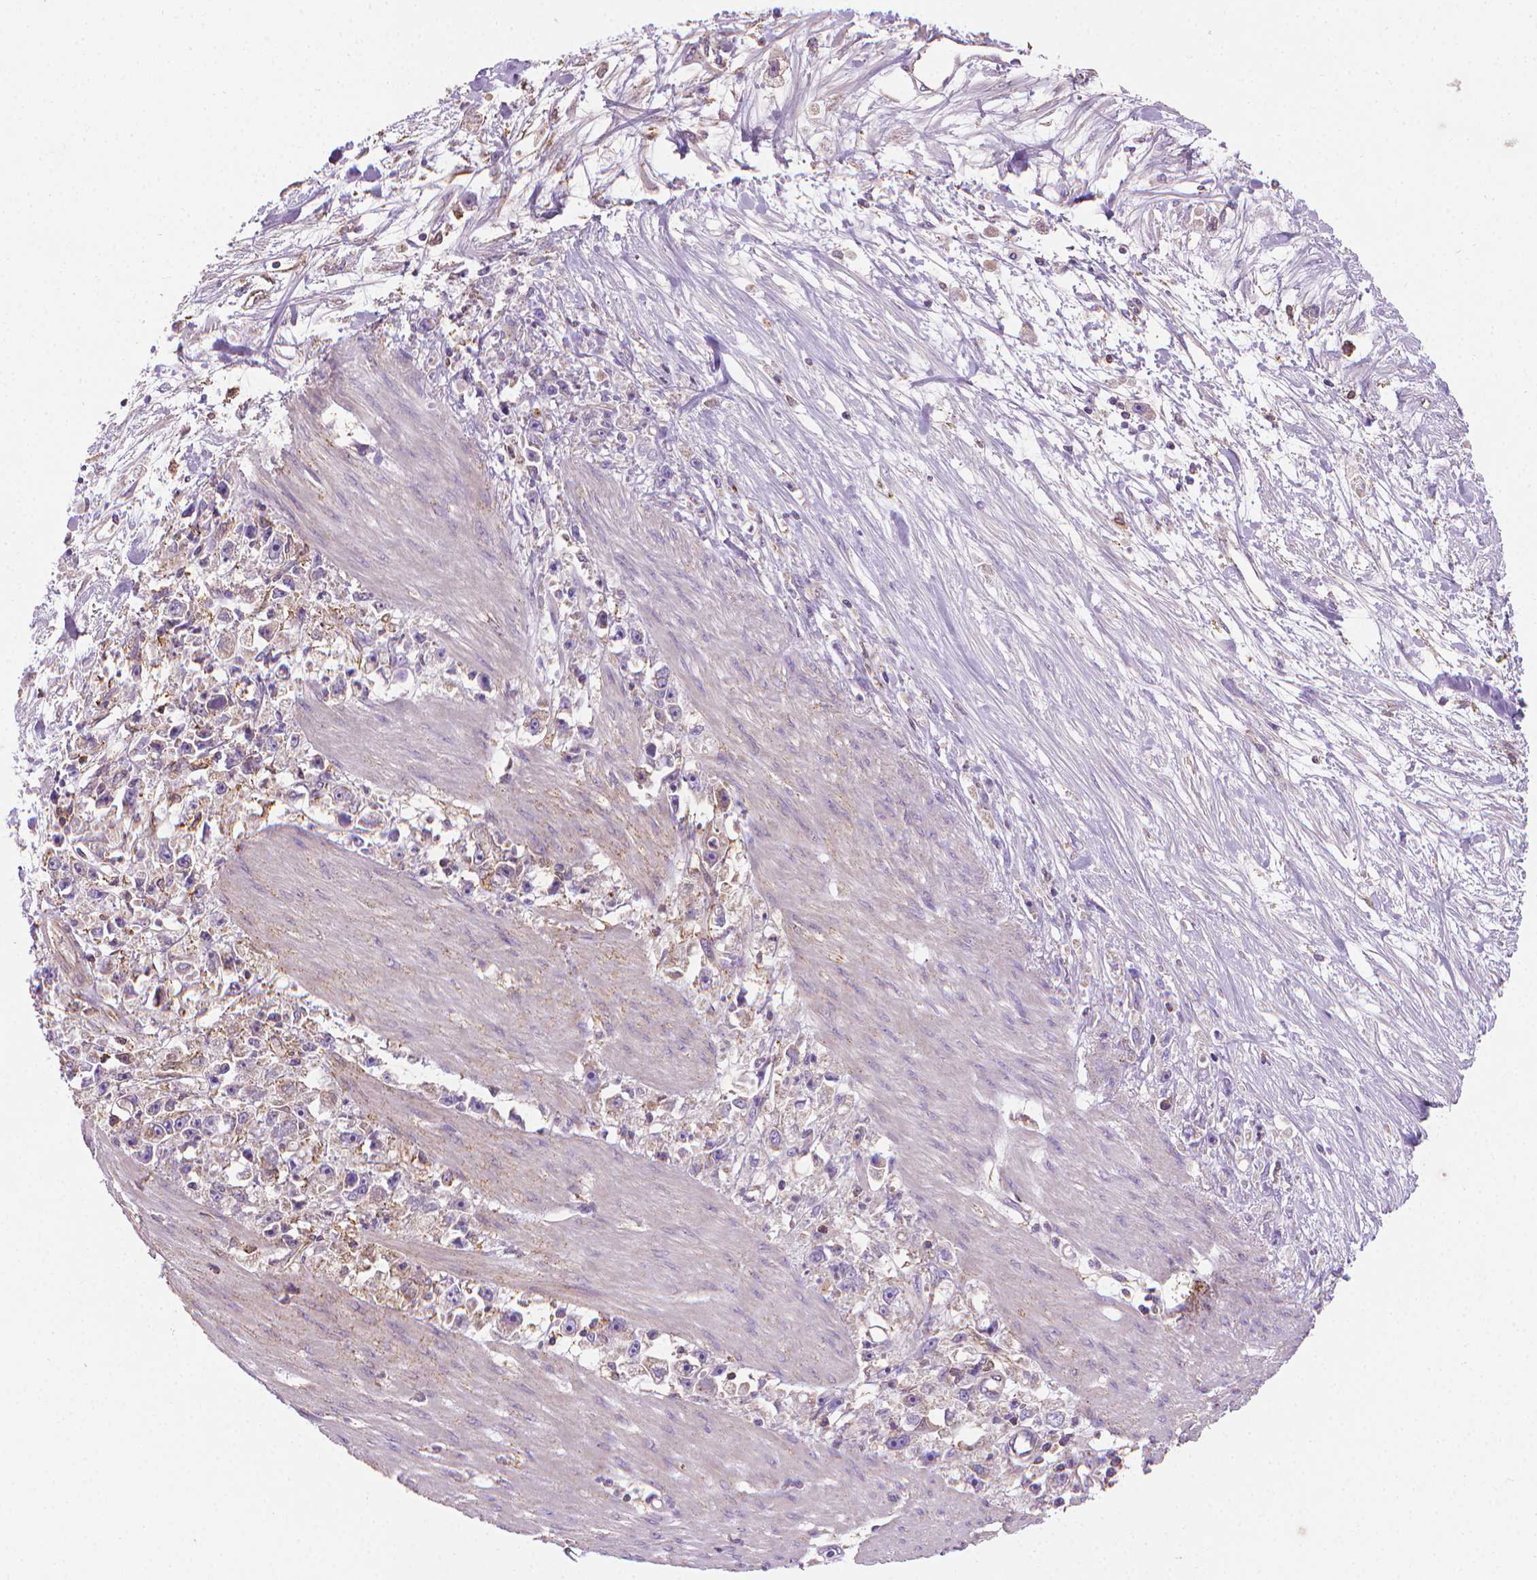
{"staining": {"intensity": "weak", "quantity": "25%-75%", "location": "cytoplasmic/membranous"}, "tissue": "stomach cancer", "cell_type": "Tumor cells", "image_type": "cancer", "snomed": [{"axis": "morphology", "description": "Adenocarcinoma, NOS"}, {"axis": "topography", "description": "Stomach"}], "caption": "Protein expression analysis of adenocarcinoma (stomach) reveals weak cytoplasmic/membranous positivity in approximately 25%-75% of tumor cells.", "gene": "SLC51B", "patient": {"sex": "female", "age": 59}}